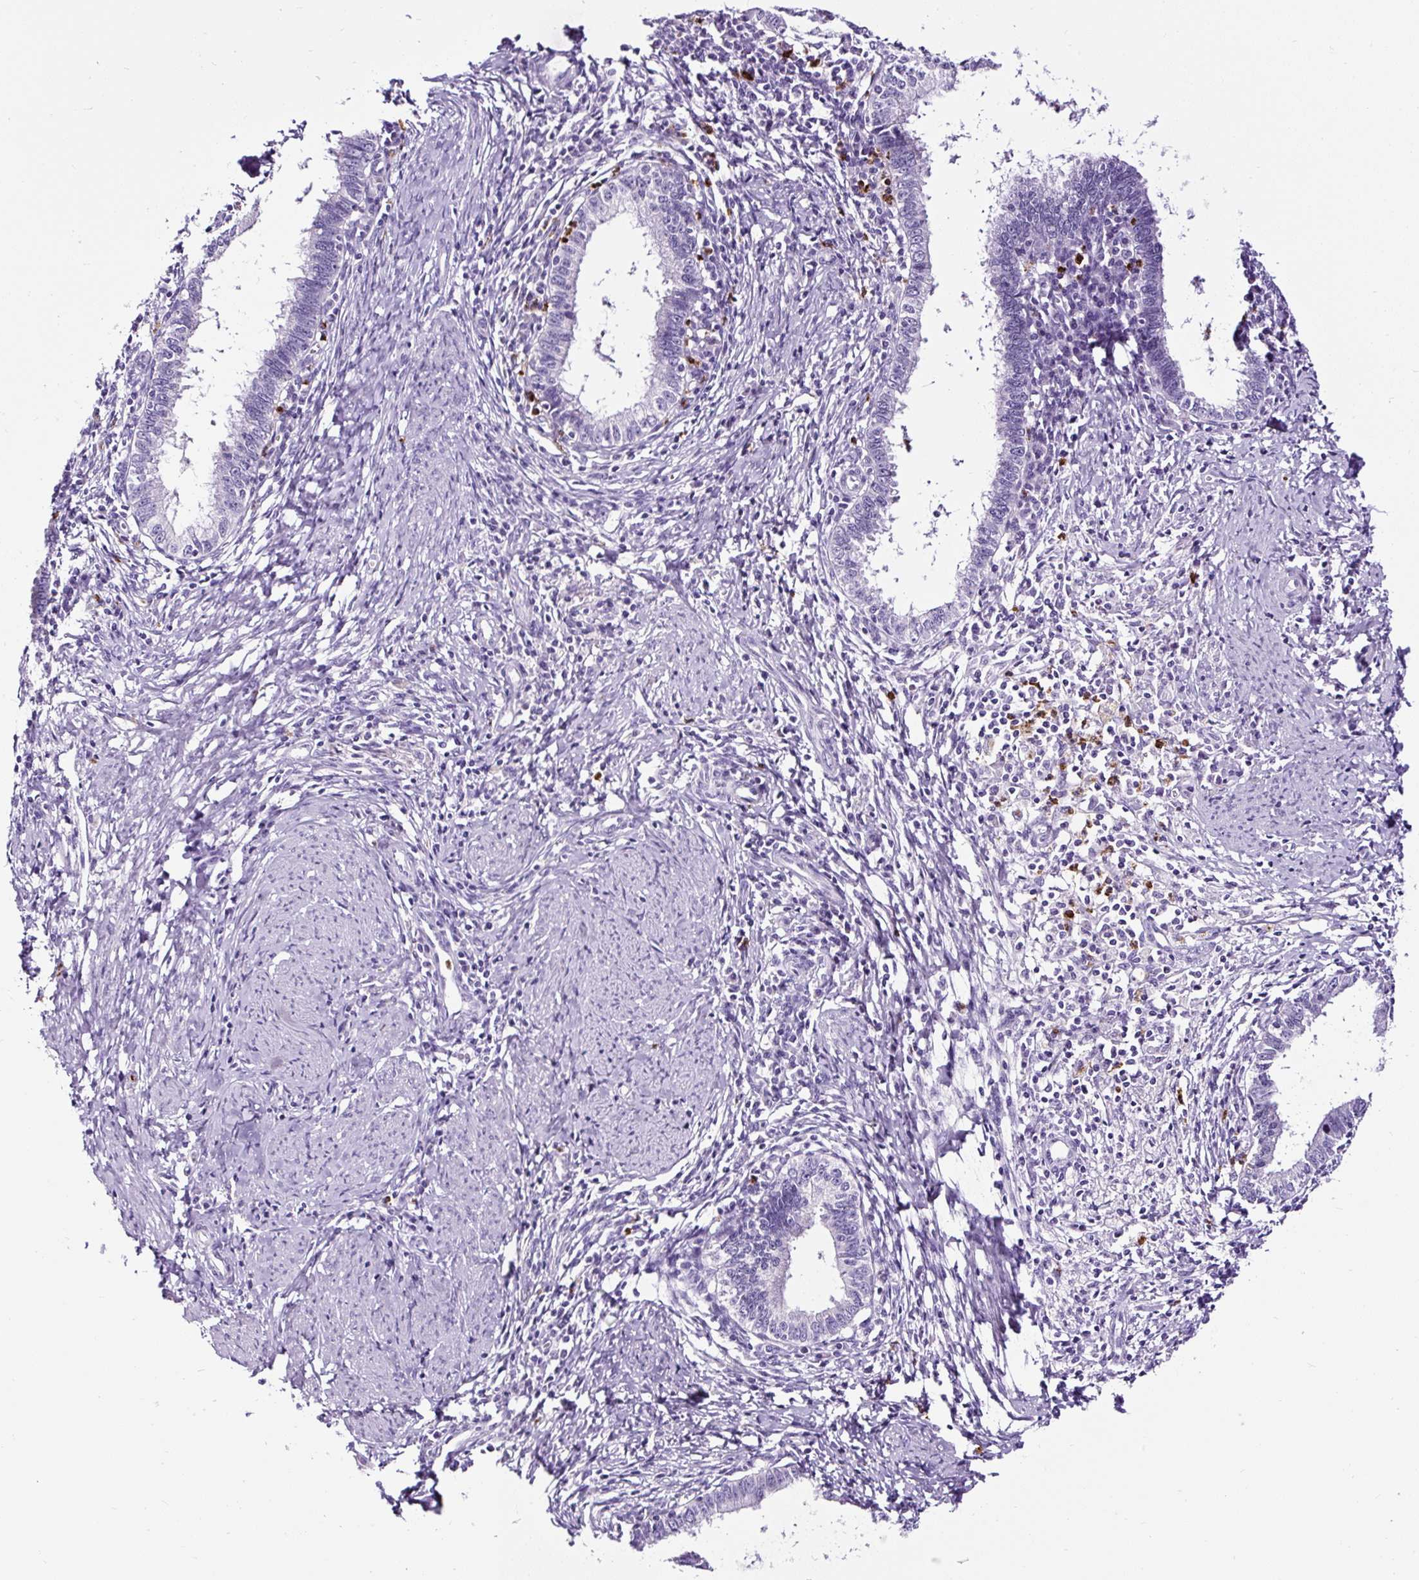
{"staining": {"intensity": "negative", "quantity": "none", "location": "none"}, "tissue": "cervical cancer", "cell_type": "Tumor cells", "image_type": "cancer", "snomed": [{"axis": "morphology", "description": "Adenocarcinoma, NOS"}, {"axis": "topography", "description": "Cervix"}], "caption": "An immunohistochemistry (IHC) micrograph of adenocarcinoma (cervical) is shown. There is no staining in tumor cells of adenocarcinoma (cervical).", "gene": "SLC7A8", "patient": {"sex": "female", "age": 36}}